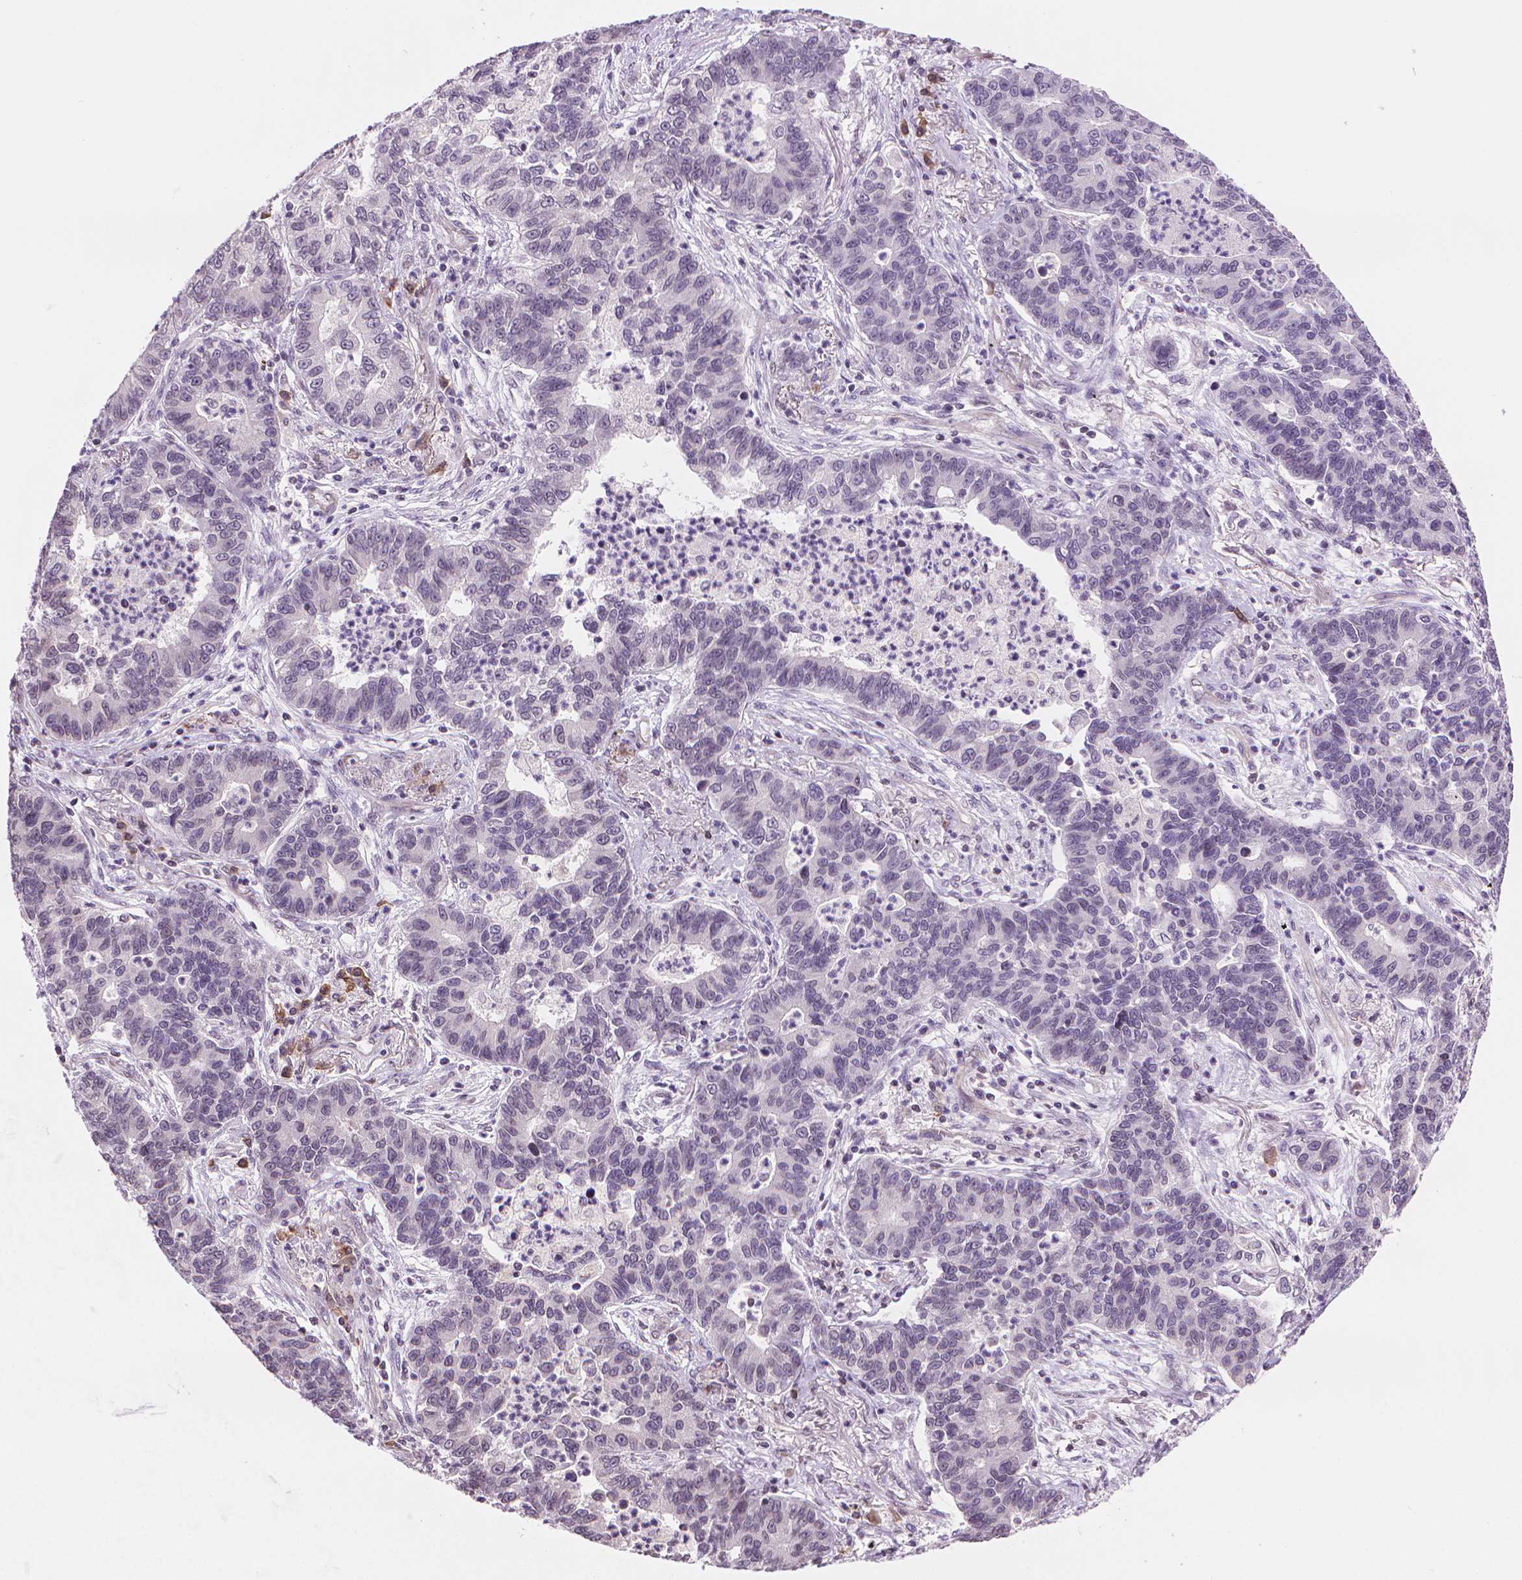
{"staining": {"intensity": "negative", "quantity": "none", "location": "none"}, "tissue": "lung cancer", "cell_type": "Tumor cells", "image_type": "cancer", "snomed": [{"axis": "morphology", "description": "Adenocarcinoma, NOS"}, {"axis": "topography", "description": "Lung"}], "caption": "The image exhibits no staining of tumor cells in lung cancer.", "gene": "TMEM184A", "patient": {"sex": "female", "age": 57}}